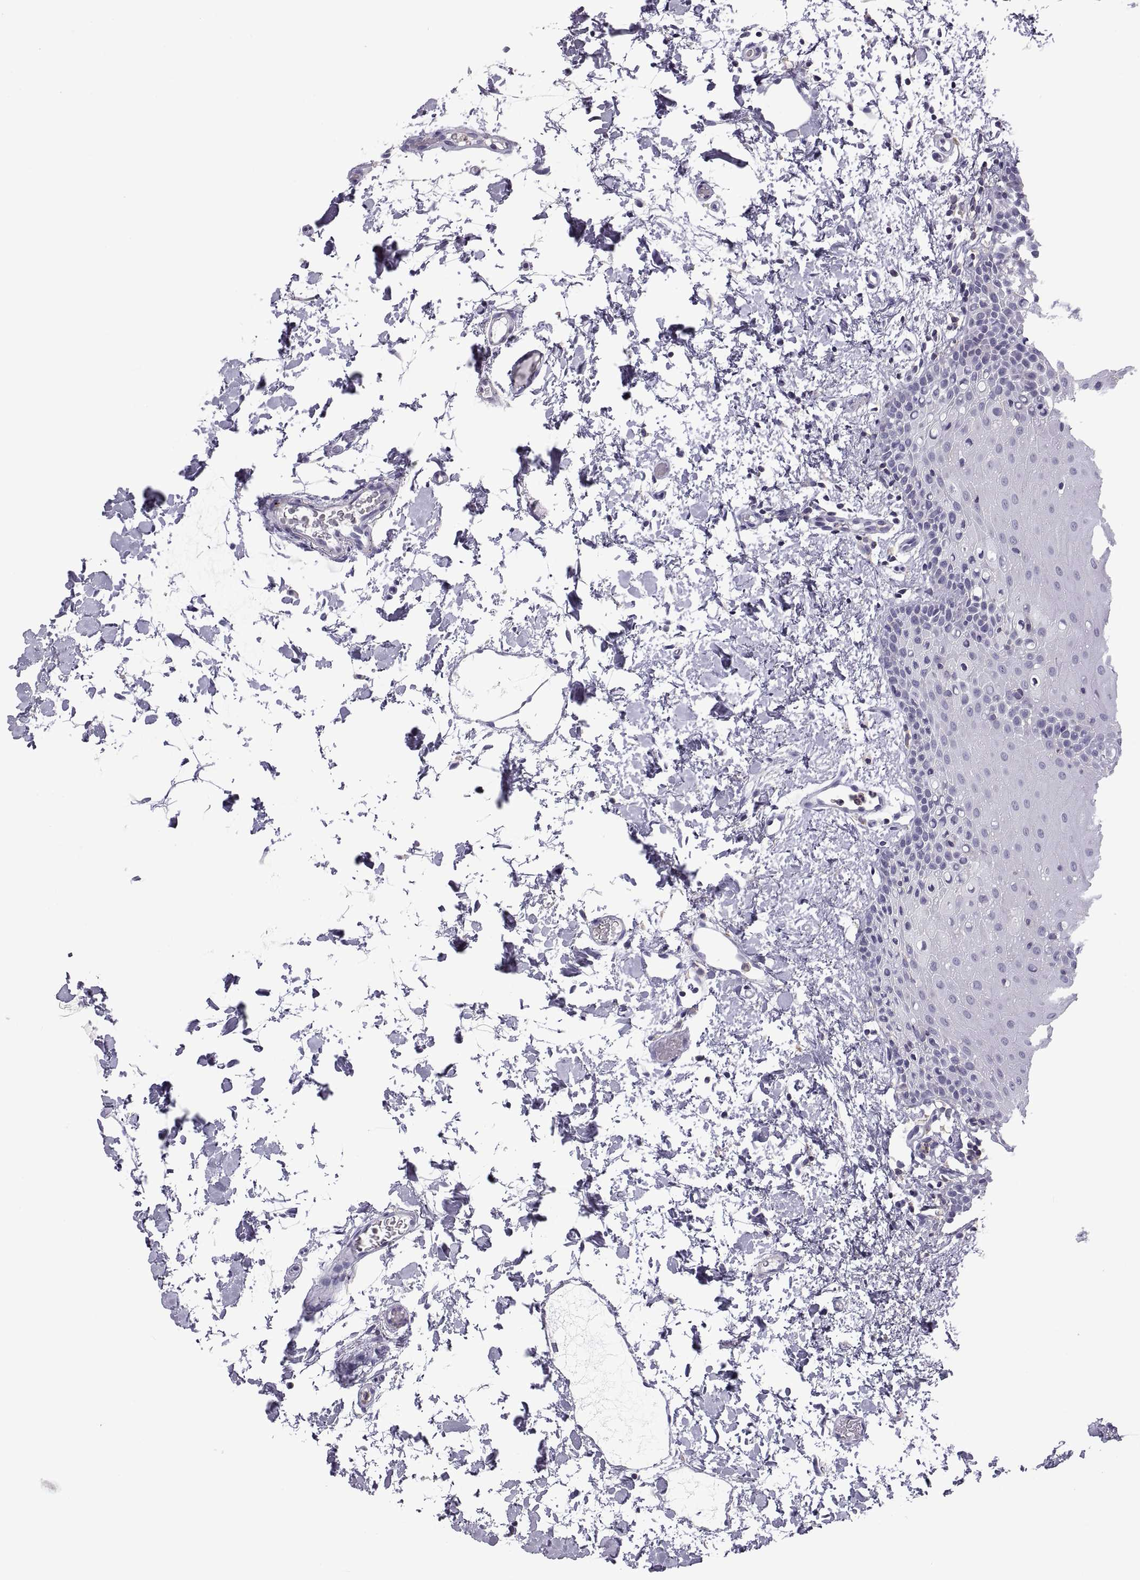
{"staining": {"intensity": "negative", "quantity": "none", "location": "none"}, "tissue": "oral mucosa", "cell_type": "Squamous epithelial cells", "image_type": "normal", "snomed": [{"axis": "morphology", "description": "Normal tissue, NOS"}, {"axis": "topography", "description": "Oral tissue"}], "caption": "Immunohistochemistry (IHC) photomicrograph of normal oral mucosa stained for a protein (brown), which reveals no expression in squamous epithelial cells.", "gene": "RGS19", "patient": {"sex": "male", "age": 81}}